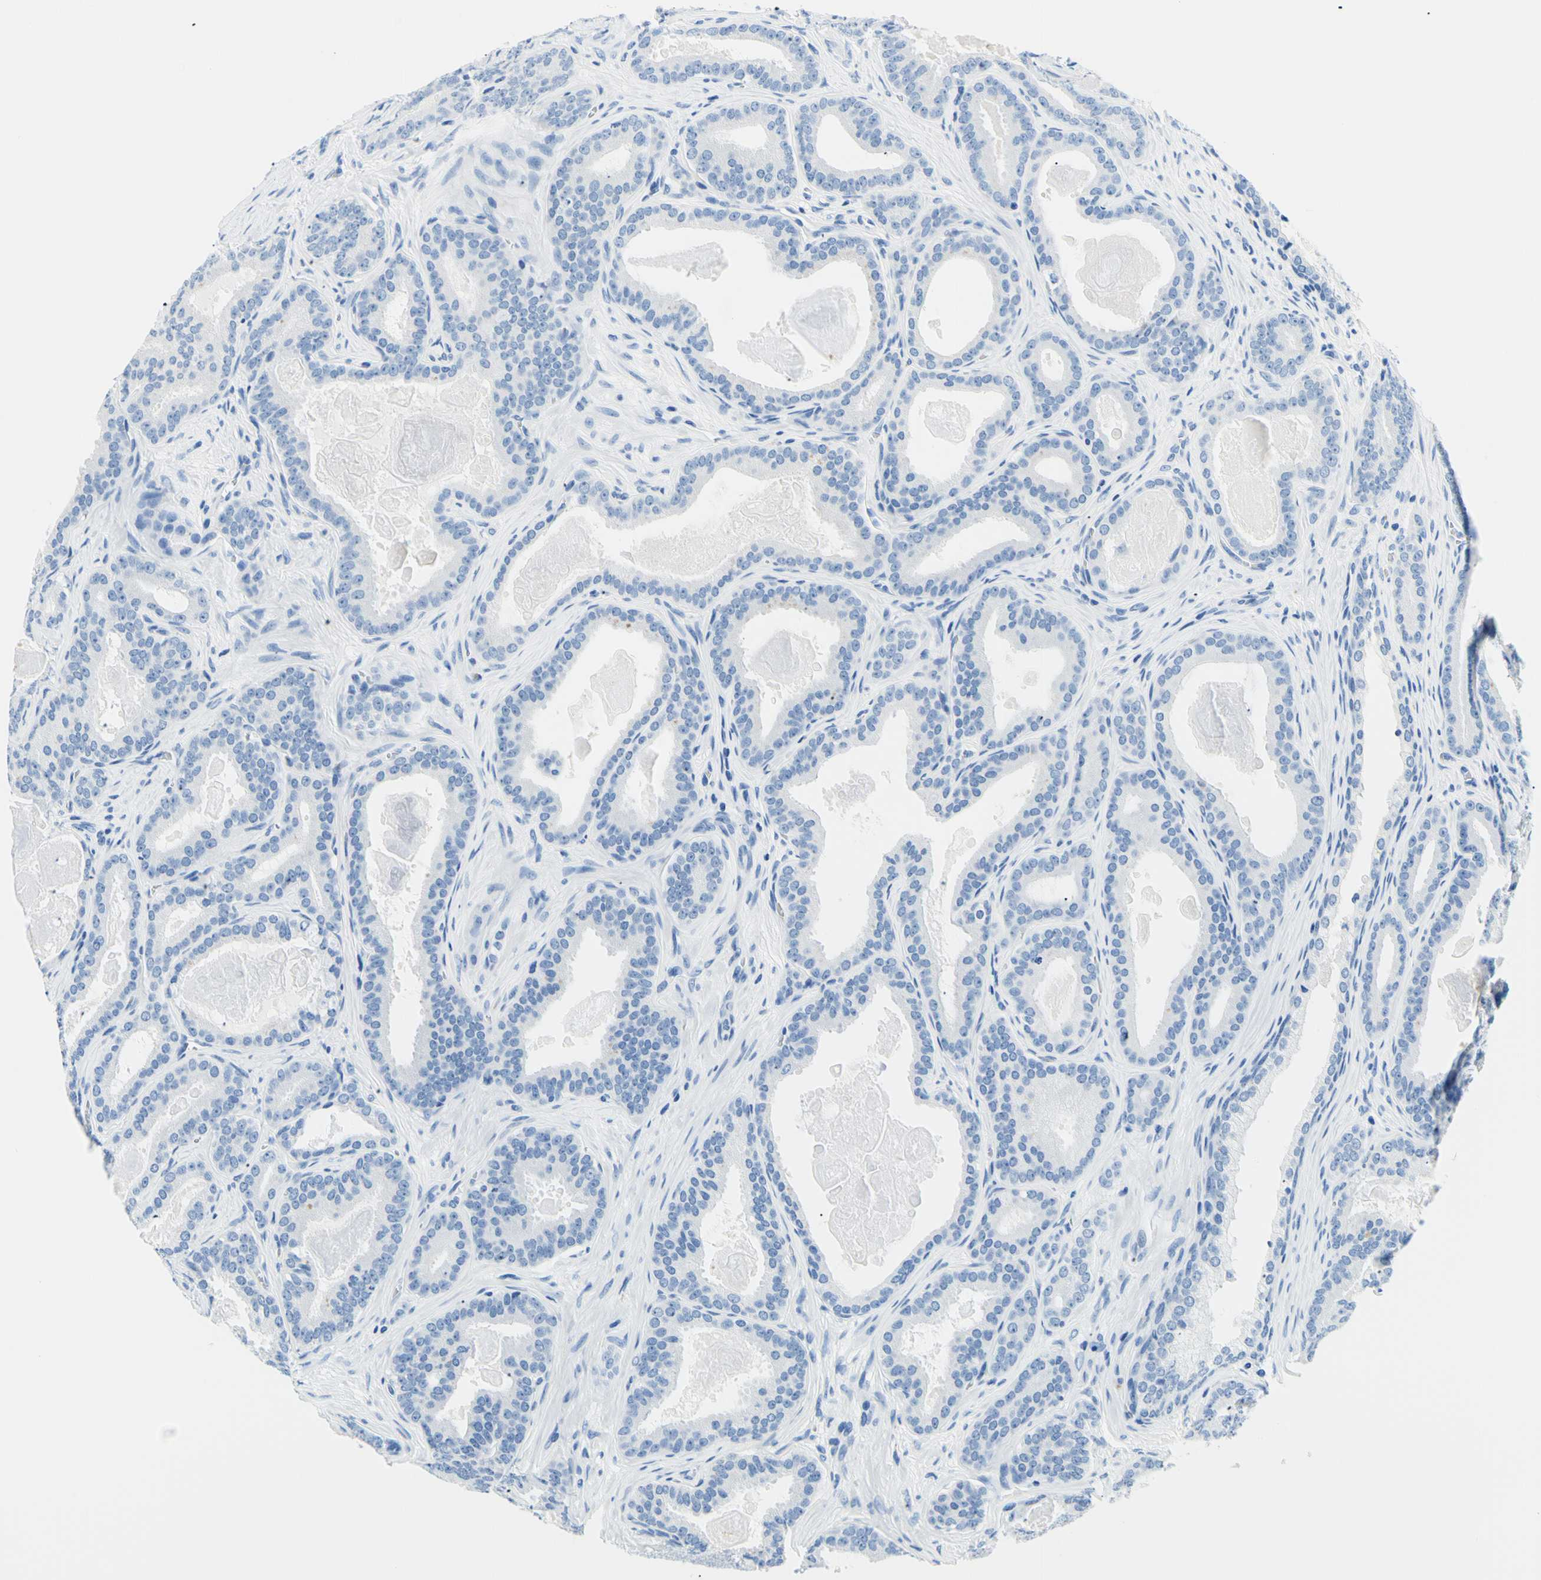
{"staining": {"intensity": "negative", "quantity": "none", "location": "none"}, "tissue": "prostate cancer", "cell_type": "Tumor cells", "image_type": "cancer", "snomed": [{"axis": "morphology", "description": "Adenocarcinoma, High grade"}, {"axis": "topography", "description": "Prostate"}], "caption": "This is a photomicrograph of immunohistochemistry (IHC) staining of prostate cancer (high-grade adenocarcinoma), which shows no positivity in tumor cells. (Immunohistochemistry (ihc), brightfield microscopy, high magnification).", "gene": "MYH2", "patient": {"sex": "male", "age": 60}}